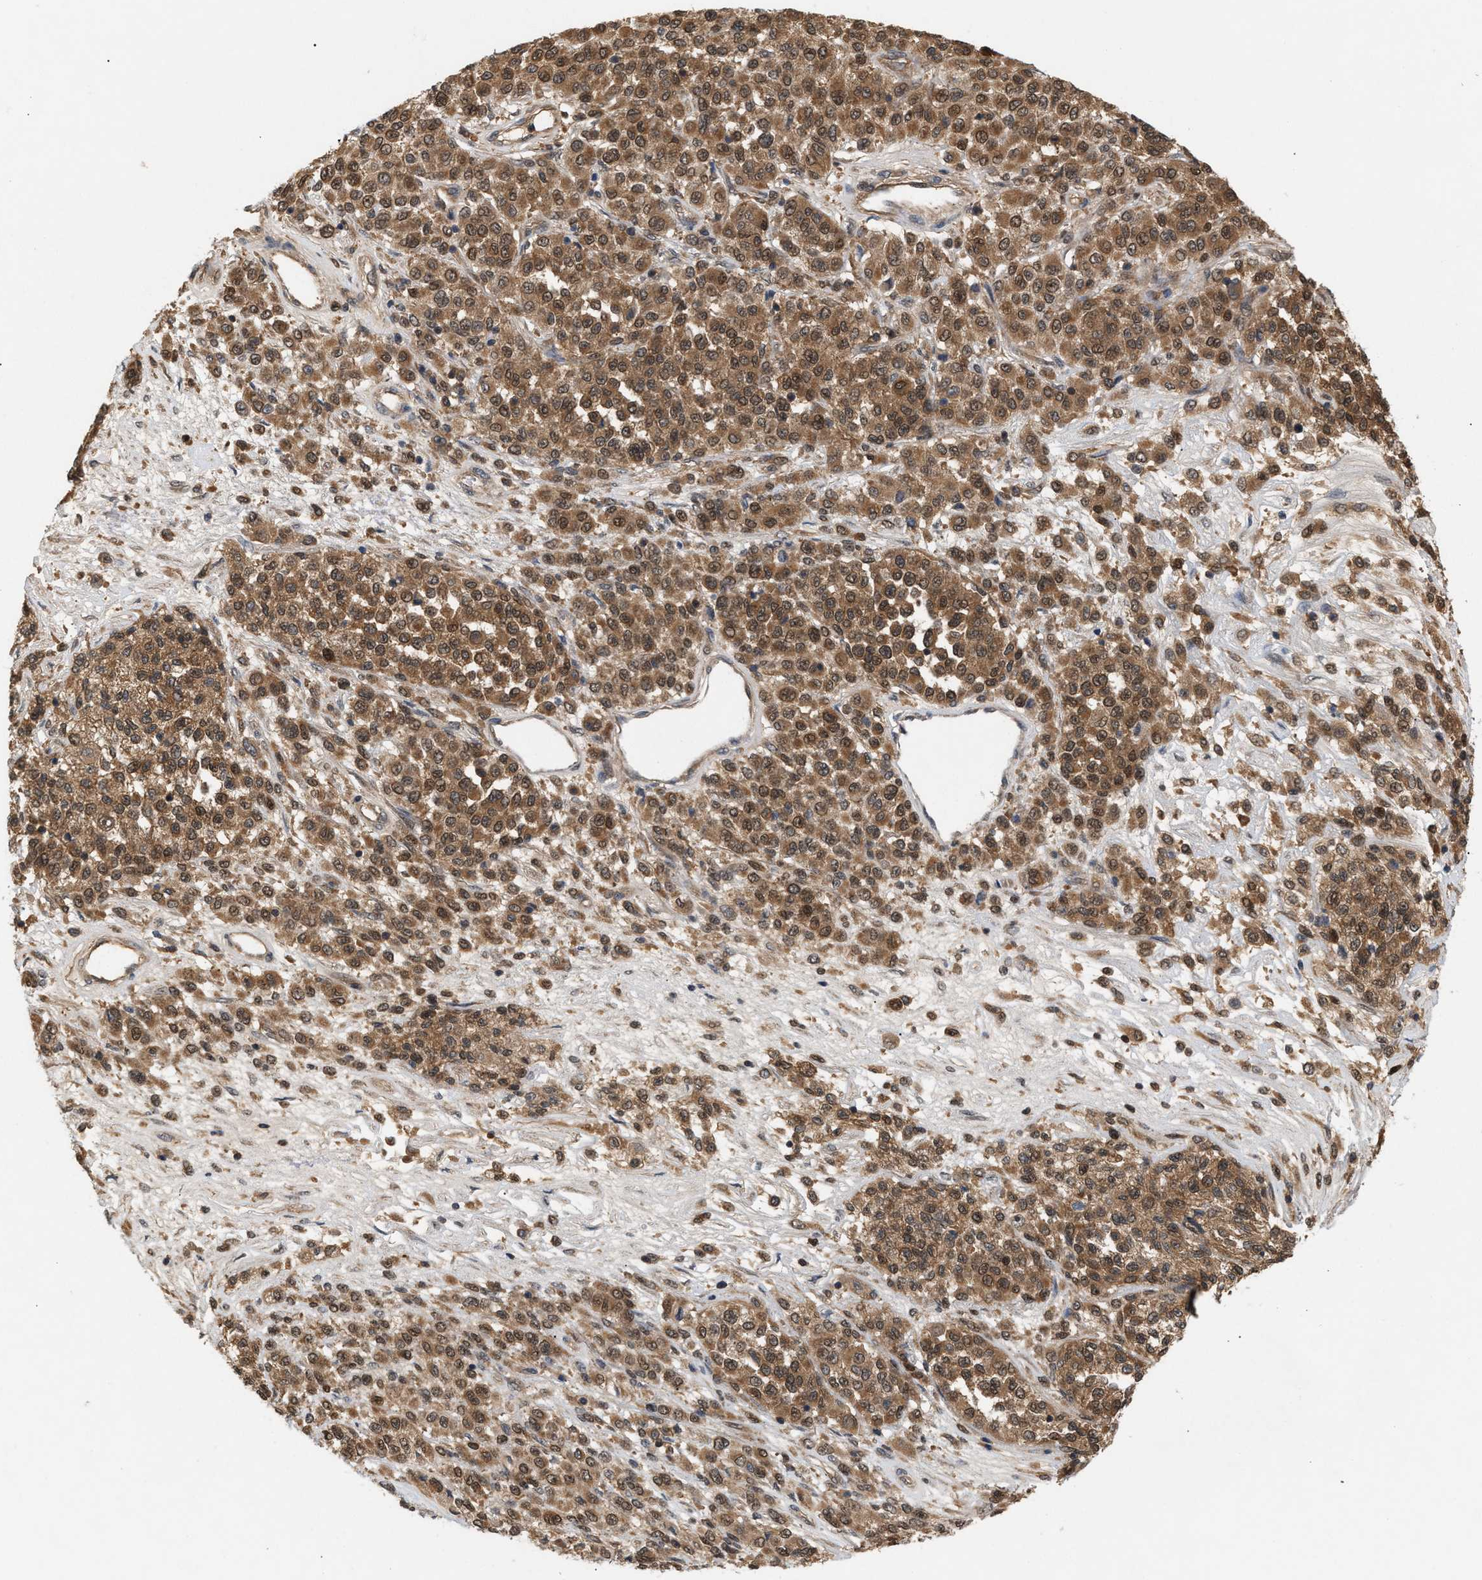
{"staining": {"intensity": "moderate", "quantity": ">75%", "location": "cytoplasmic/membranous,nuclear"}, "tissue": "melanoma", "cell_type": "Tumor cells", "image_type": "cancer", "snomed": [{"axis": "morphology", "description": "Malignant melanoma, Metastatic site"}, {"axis": "topography", "description": "Pancreas"}], "caption": "Moderate cytoplasmic/membranous and nuclear expression for a protein is present in approximately >75% of tumor cells of malignant melanoma (metastatic site) using IHC.", "gene": "GLOD4", "patient": {"sex": "female", "age": 30}}